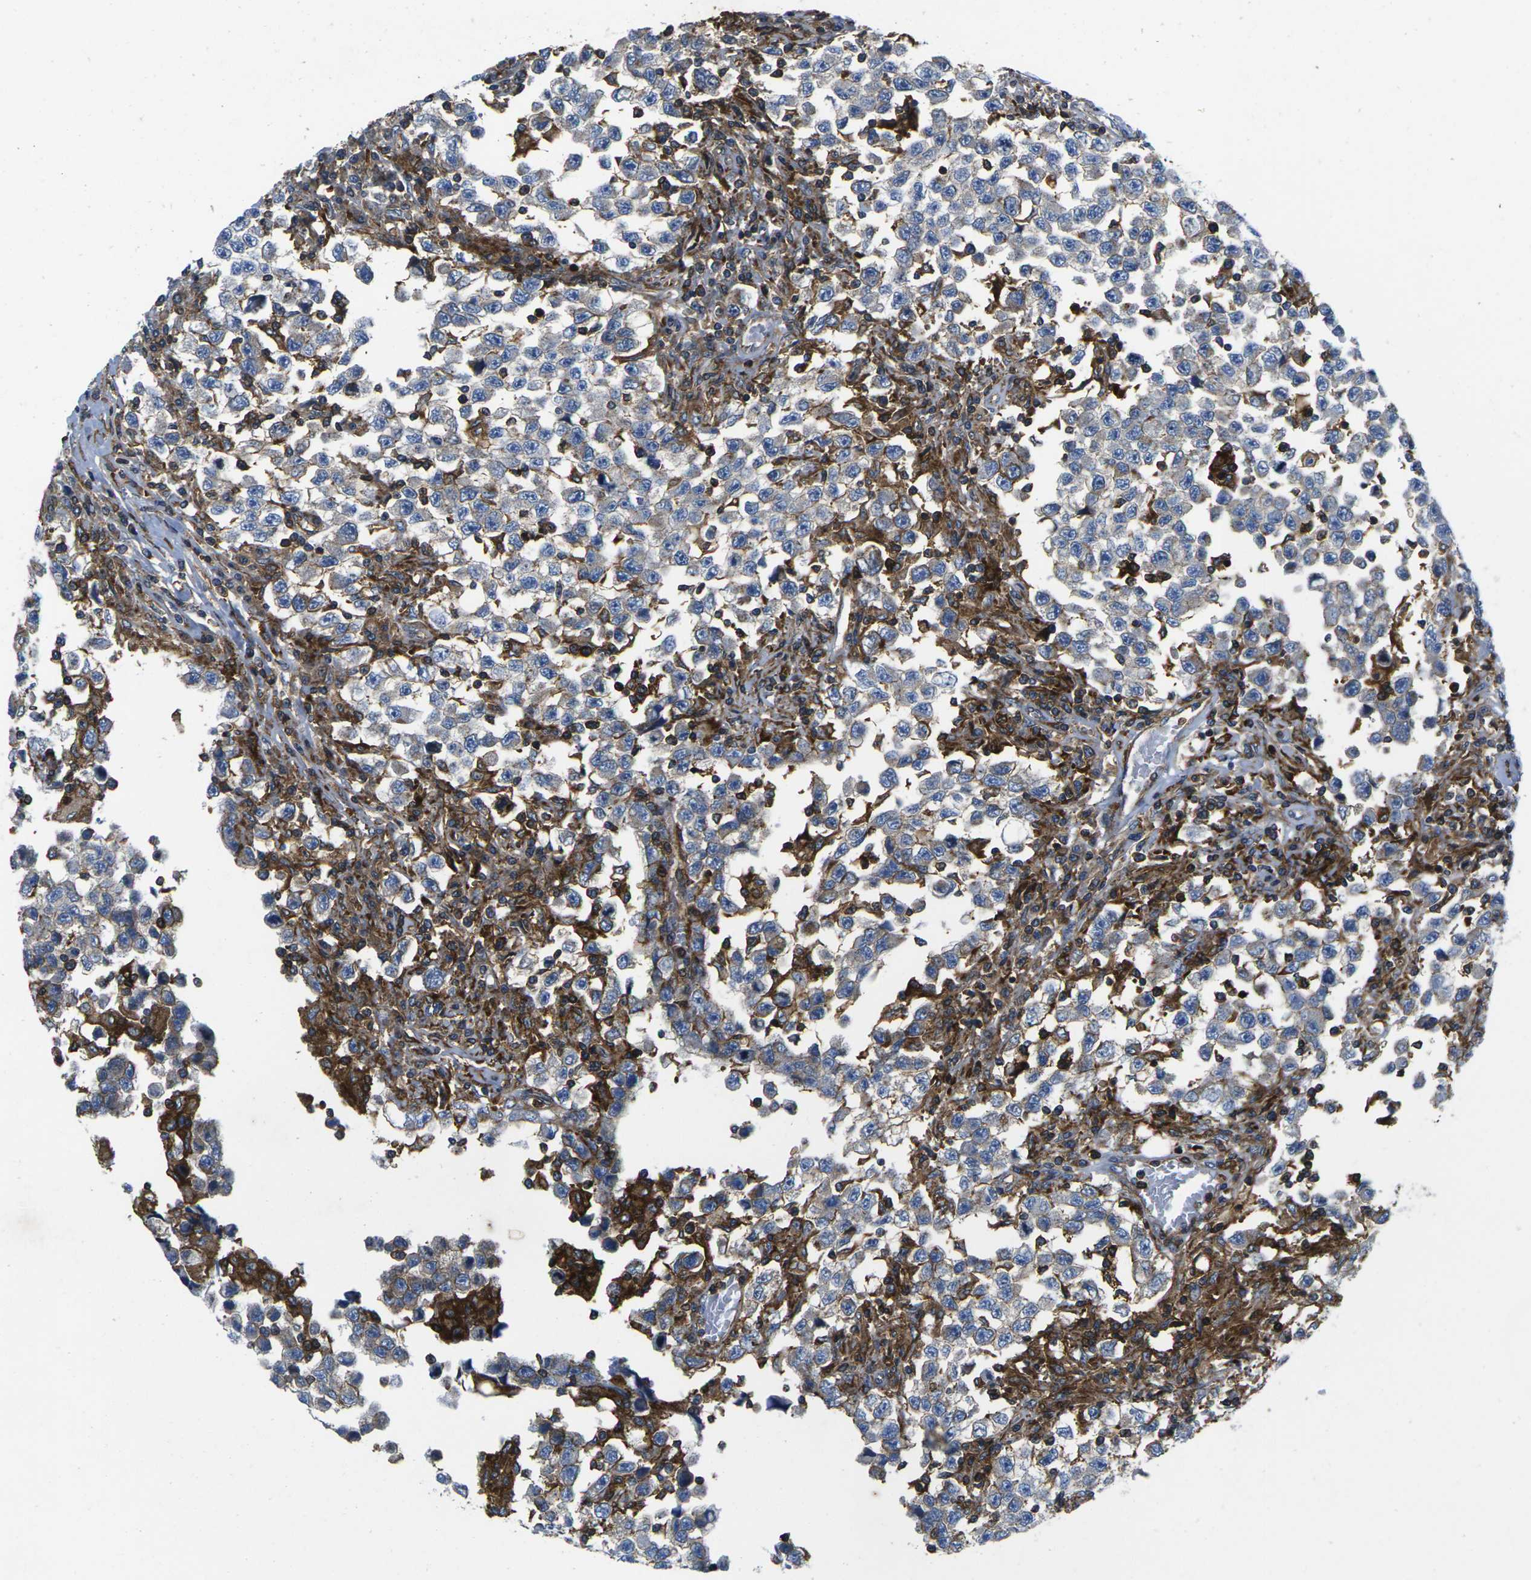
{"staining": {"intensity": "strong", "quantity": "25%-75%", "location": "cytoplasmic/membranous"}, "tissue": "testis cancer", "cell_type": "Tumor cells", "image_type": "cancer", "snomed": [{"axis": "morphology", "description": "Carcinoma, Embryonal, NOS"}, {"axis": "topography", "description": "Testis"}], "caption": "Testis cancer tissue shows strong cytoplasmic/membranous staining in about 25%-75% of tumor cells", "gene": "IQGAP1", "patient": {"sex": "male", "age": 21}}